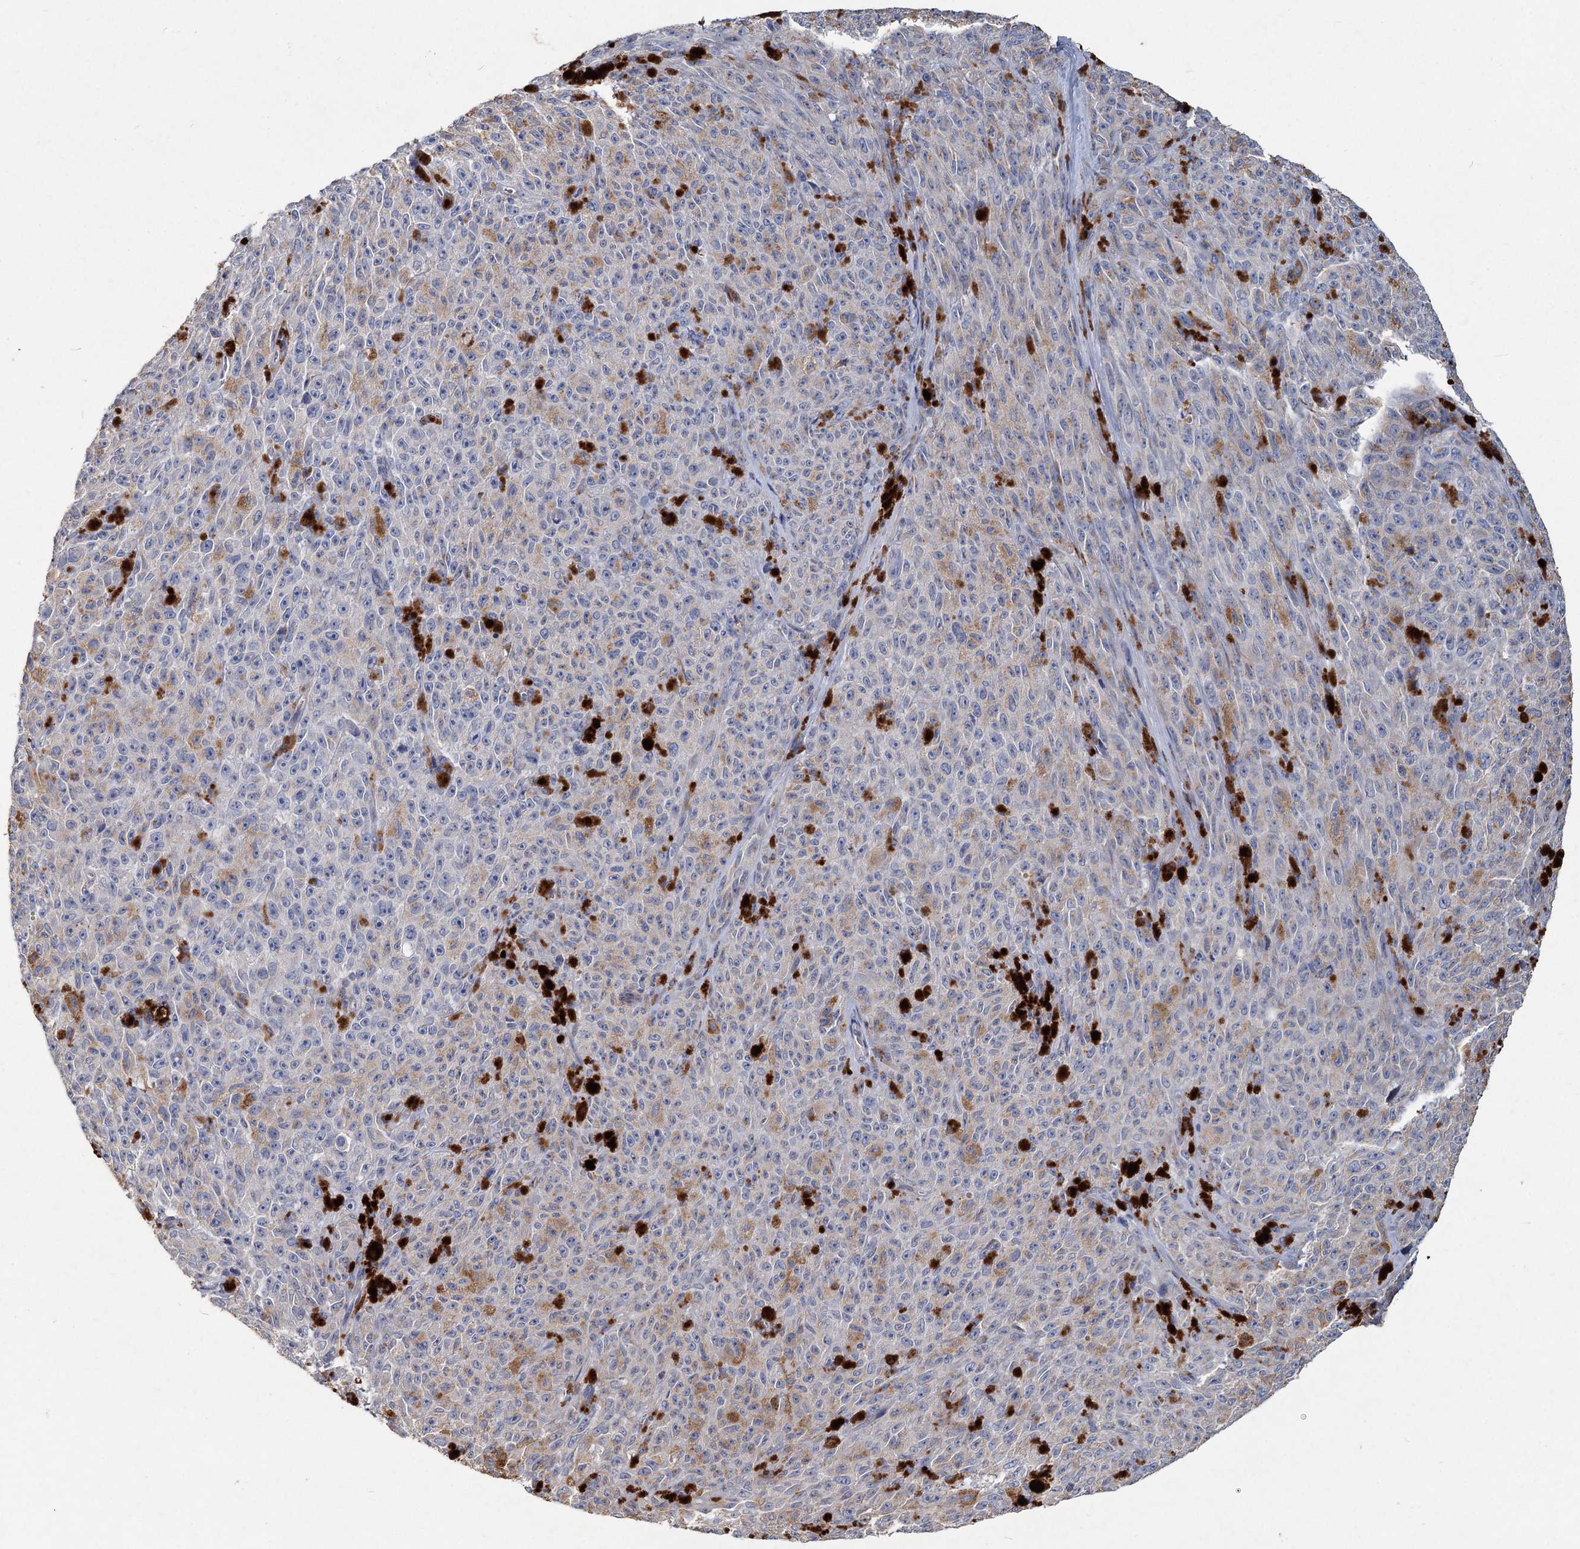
{"staining": {"intensity": "weak", "quantity": "<25%", "location": "cytoplasmic/membranous"}, "tissue": "melanoma", "cell_type": "Tumor cells", "image_type": "cancer", "snomed": [{"axis": "morphology", "description": "Malignant melanoma, NOS"}, {"axis": "topography", "description": "Skin"}], "caption": "Malignant melanoma was stained to show a protein in brown. There is no significant expression in tumor cells. The staining was performed using DAB (3,3'-diaminobenzidine) to visualize the protein expression in brown, while the nuclei were stained in blue with hematoxylin (Magnification: 20x).", "gene": "HES2", "patient": {"sex": "female", "age": 82}}